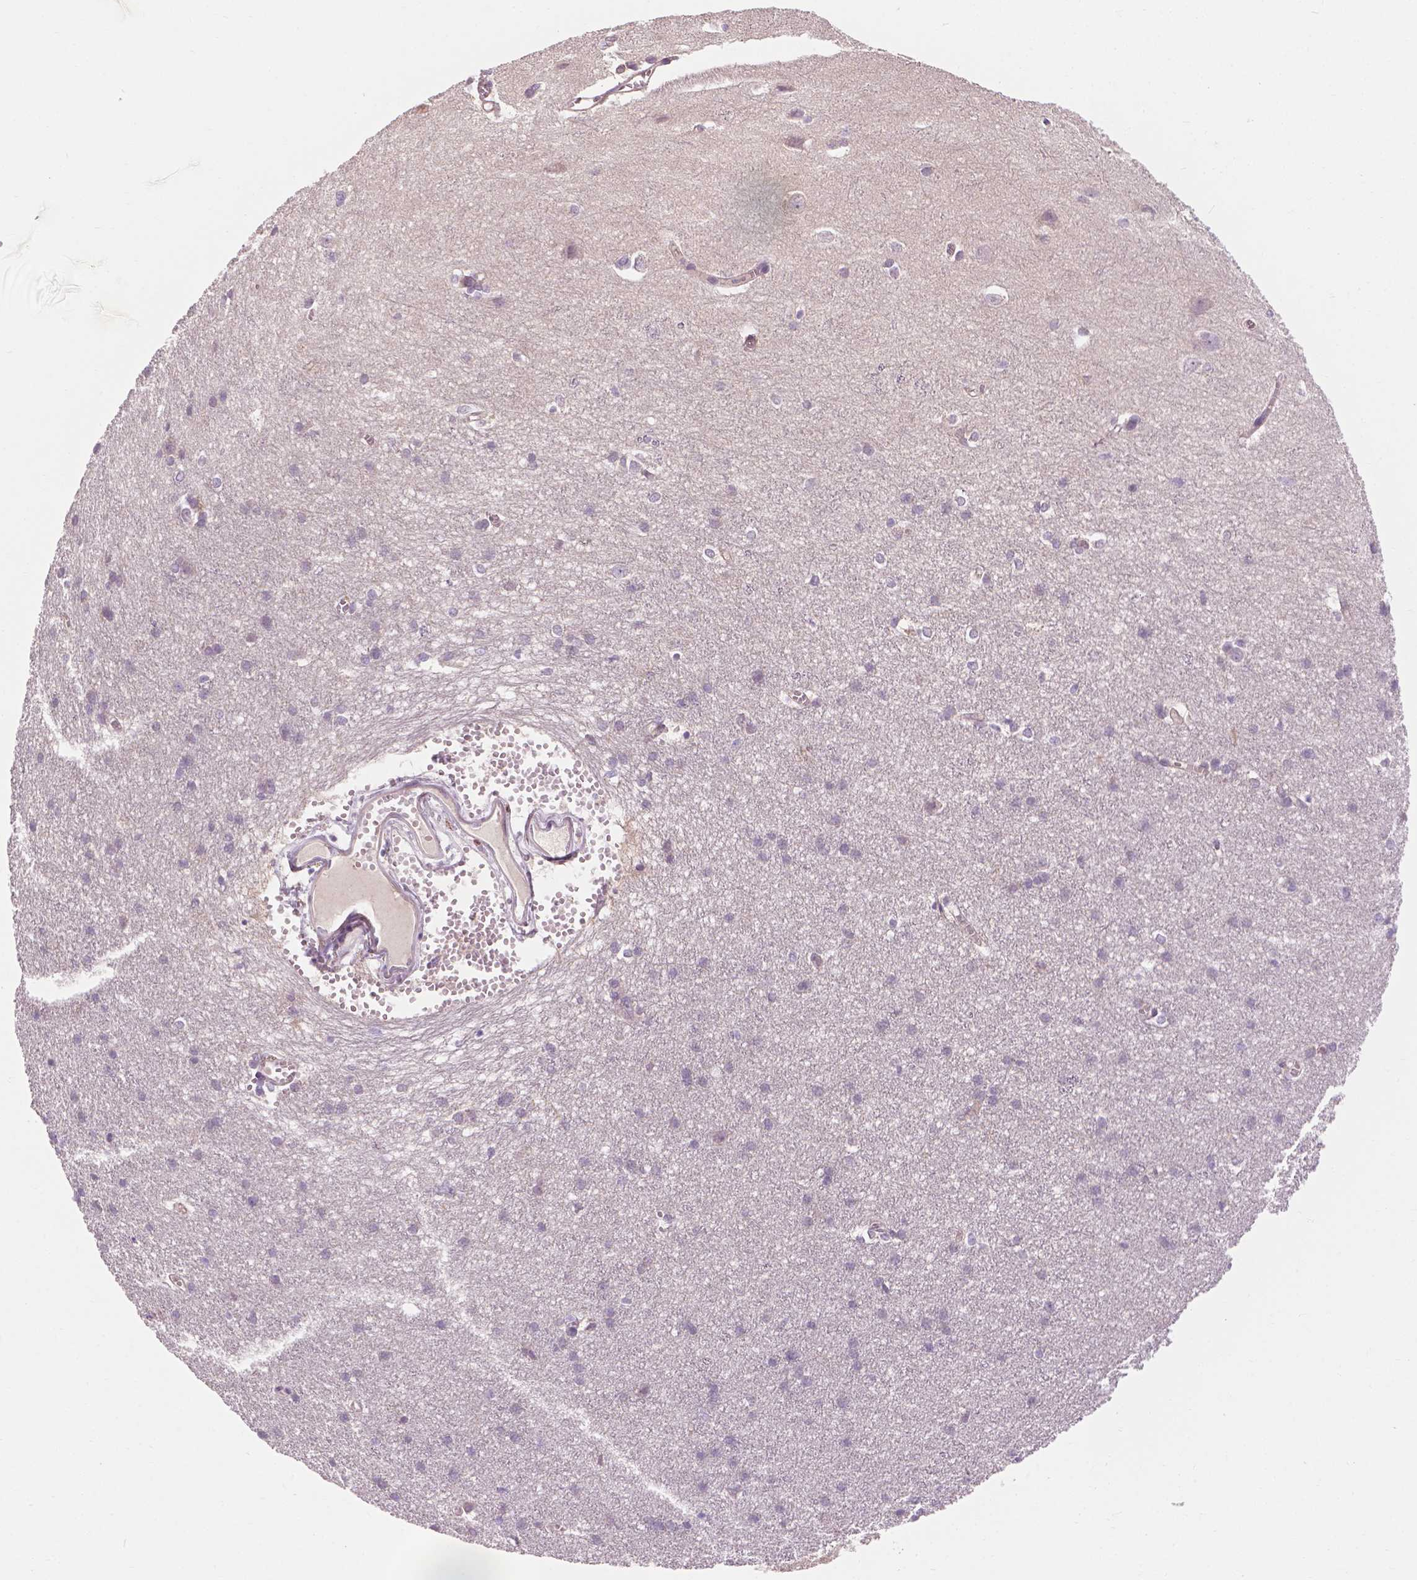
{"staining": {"intensity": "negative", "quantity": "none", "location": "none"}, "tissue": "cerebral cortex", "cell_type": "Endothelial cells", "image_type": "normal", "snomed": [{"axis": "morphology", "description": "Normal tissue, NOS"}, {"axis": "topography", "description": "Cerebral cortex"}], "caption": "The micrograph demonstrates no significant positivity in endothelial cells of cerebral cortex.", "gene": "RIIAD1", "patient": {"sex": "male", "age": 37}}